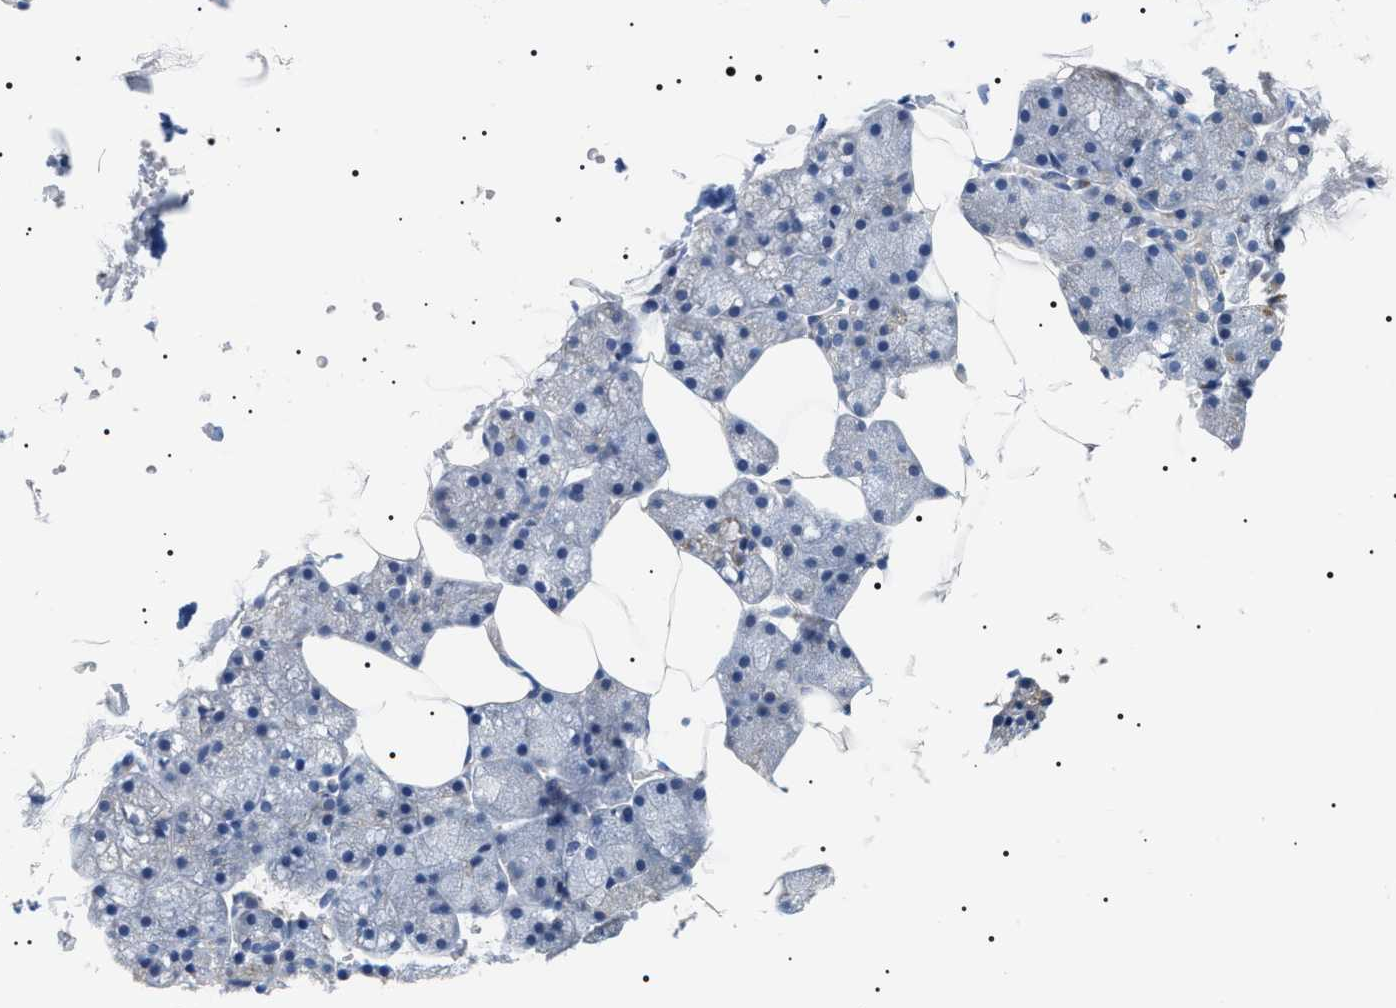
{"staining": {"intensity": "strong", "quantity": "<25%", "location": "cytoplasmic/membranous"}, "tissue": "salivary gland", "cell_type": "Glandular cells", "image_type": "normal", "snomed": [{"axis": "morphology", "description": "Normal tissue, NOS"}, {"axis": "topography", "description": "Salivary gland"}], "caption": "Strong cytoplasmic/membranous expression for a protein is appreciated in approximately <25% of glandular cells of unremarkable salivary gland using immunohistochemistry.", "gene": "TMEM222", "patient": {"sex": "male", "age": 62}}